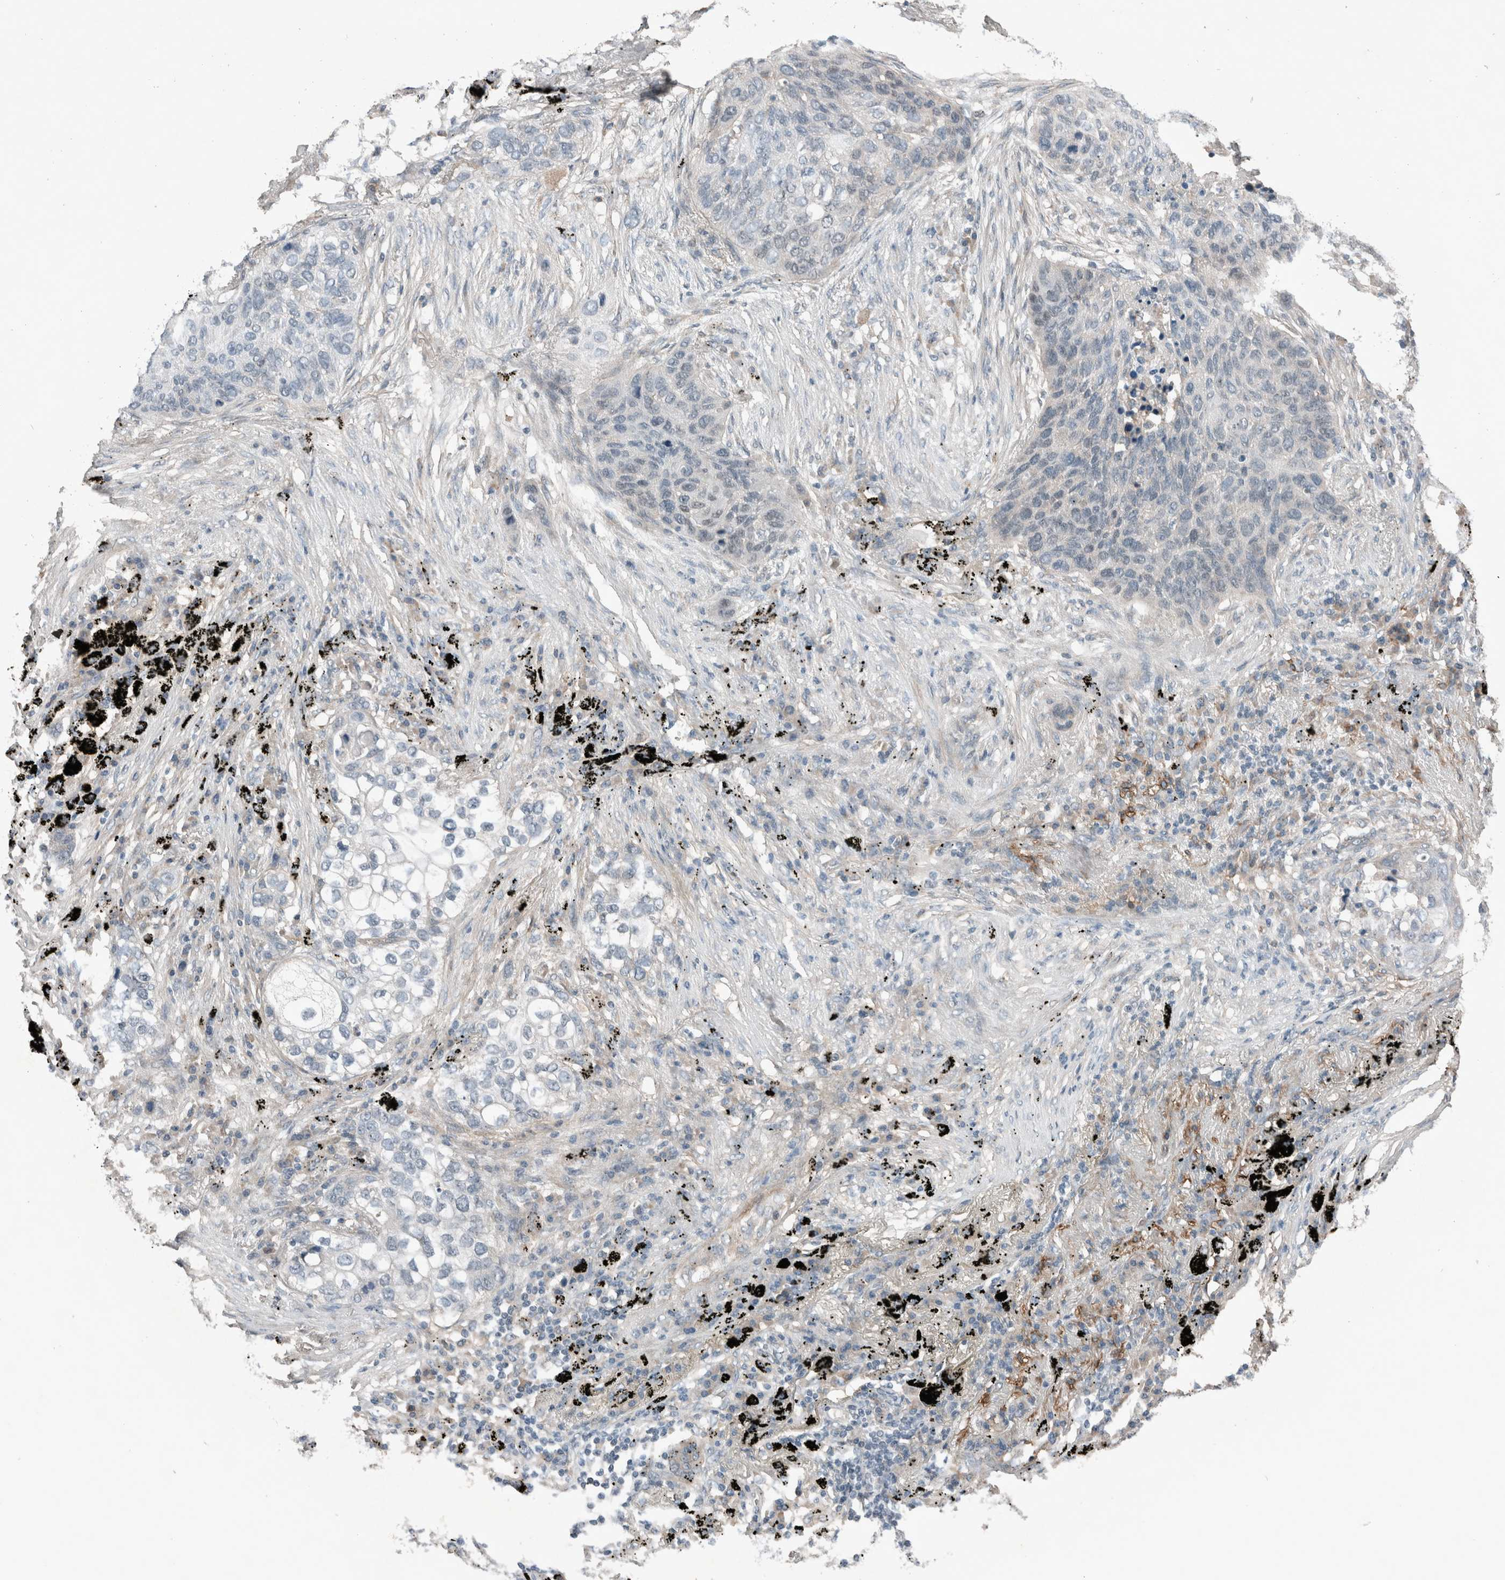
{"staining": {"intensity": "negative", "quantity": "none", "location": "none"}, "tissue": "lung cancer", "cell_type": "Tumor cells", "image_type": "cancer", "snomed": [{"axis": "morphology", "description": "Squamous cell carcinoma, NOS"}, {"axis": "topography", "description": "Lung"}], "caption": "Micrograph shows no protein expression in tumor cells of lung squamous cell carcinoma tissue.", "gene": "JADE2", "patient": {"sex": "female", "age": 63}}